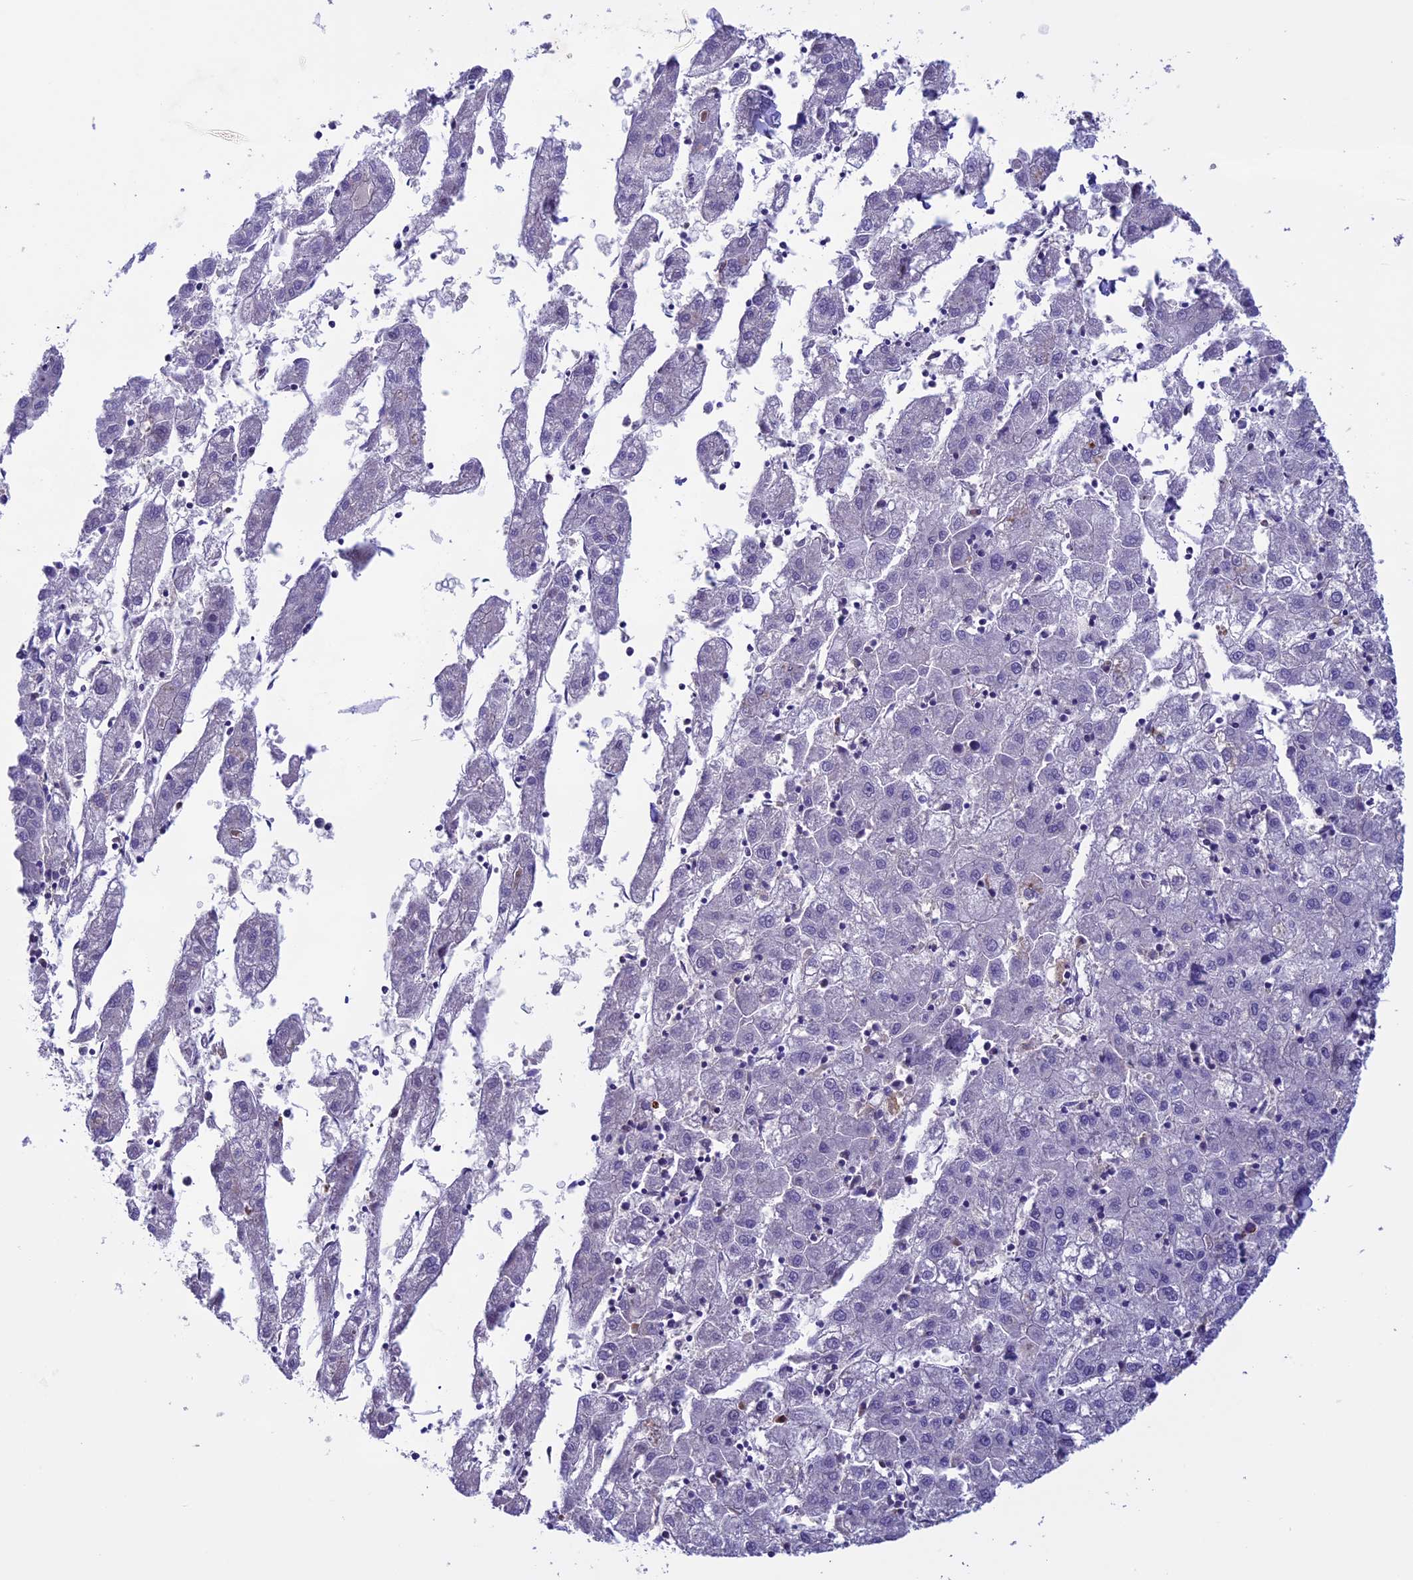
{"staining": {"intensity": "negative", "quantity": "none", "location": "none"}, "tissue": "liver cancer", "cell_type": "Tumor cells", "image_type": "cancer", "snomed": [{"axis": "morphology", "description": "Carcinoma, Hepatocellular, NOS"}, {"axis": "topography", "description": "Liver"}], "caption": "Liver hepatocellular carcinoma was stained to show a protein in brown. There is no significant positivity in tumor cells. The staining was performed using DAB to visualize the protein expression in brown, while the nuclei were stained in blue with hematoxylin (Magnification: 20x).", "gene": "IGSF6", "patient": {"sex": "male", "age": 72}}